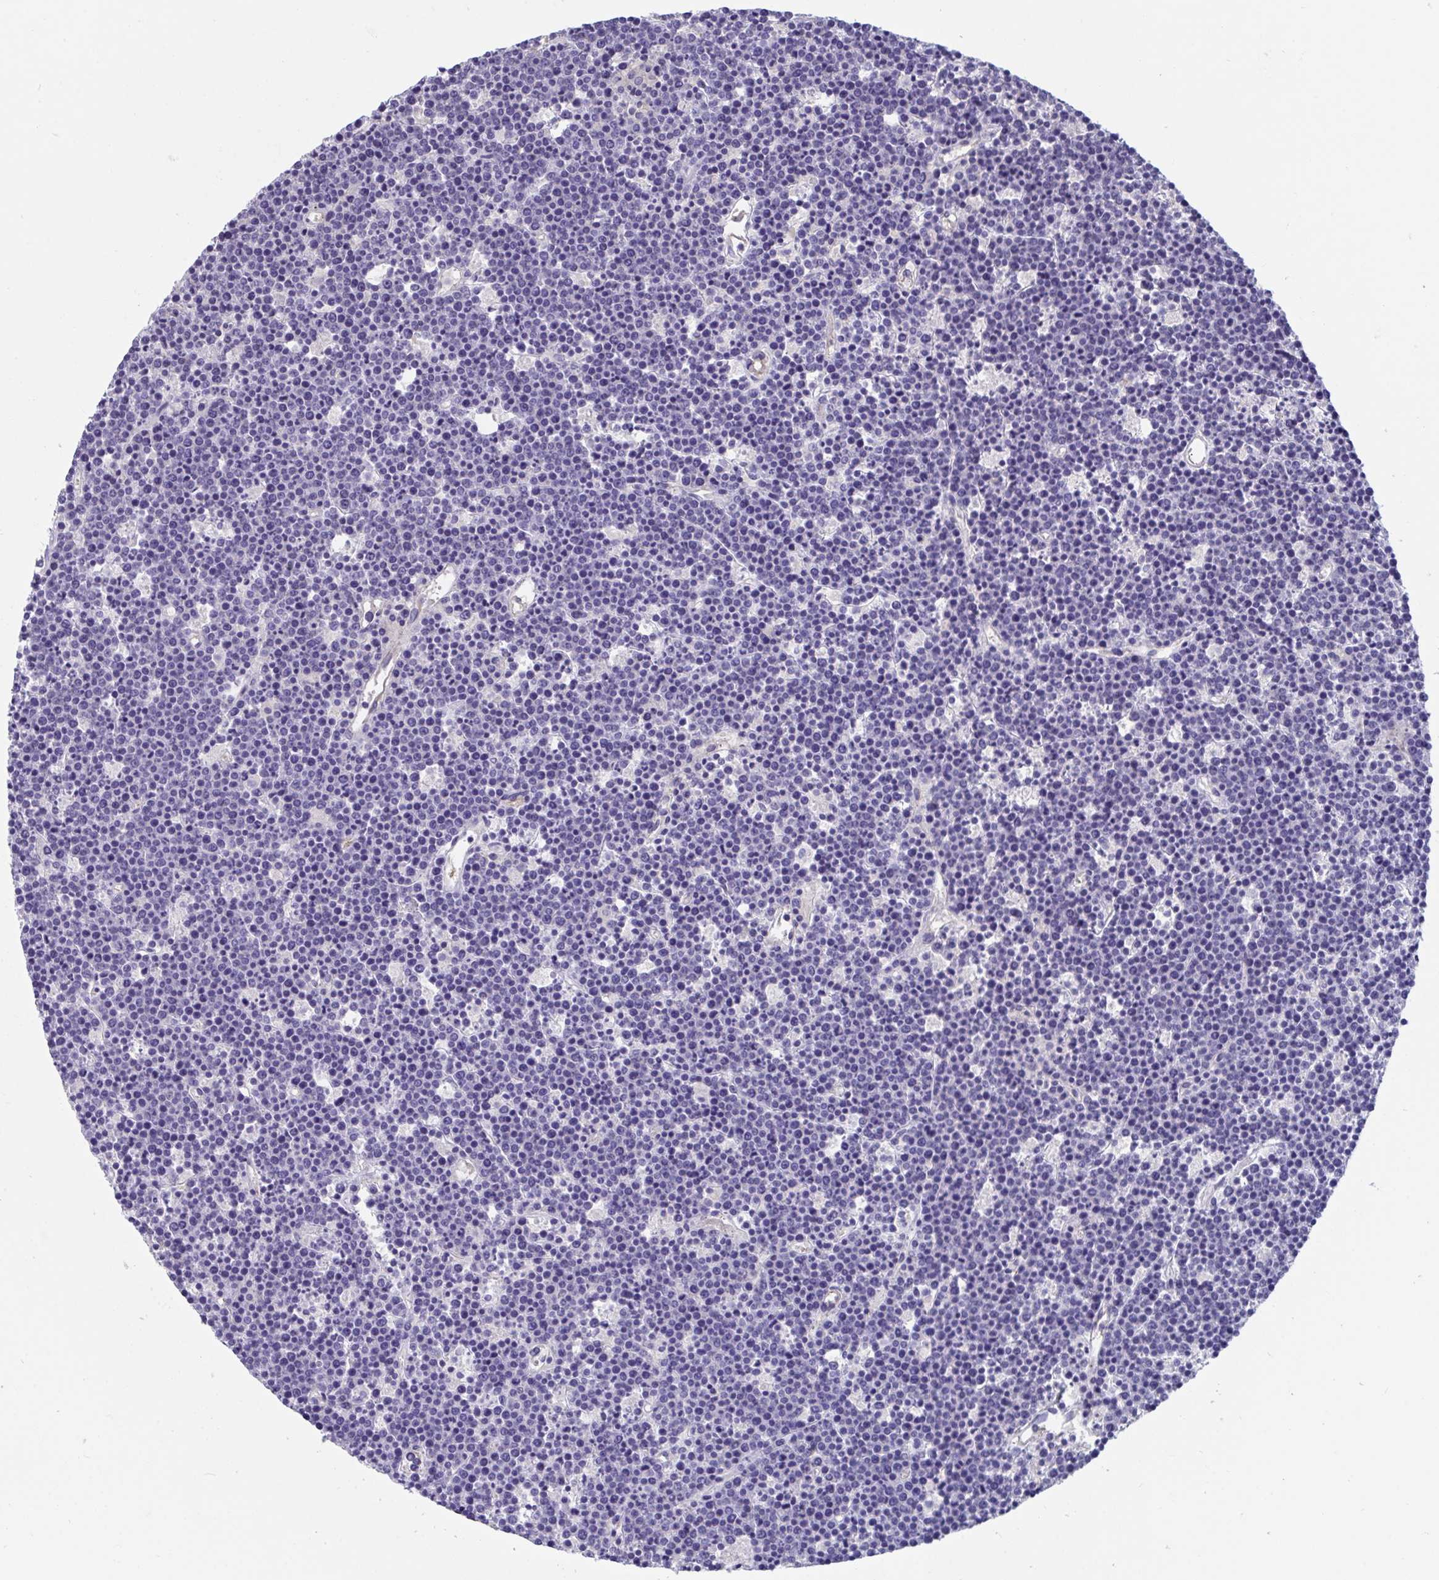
{"staining": {"intensity": "negative", "quantity": "none", "location": "none"}, "tissue": "lymphoma", "cell_type": "Tumor cells", "image_type": "cancer", "snomed": [{"axis": "morphology", "description": "Malignant lymphoma, non-Hodgkin's type, High grade"}, {"axis": "topography", "description": "Ovary"}], "caption": "This is an immunohistochemistry (IHC) photomicrograph of human high-grade malignant lymphoma, non-Hodgkin's type. There is no staining in tumor cells.", "gene": "TTC30B", "patient": {"sex": "female", "age": 56}}